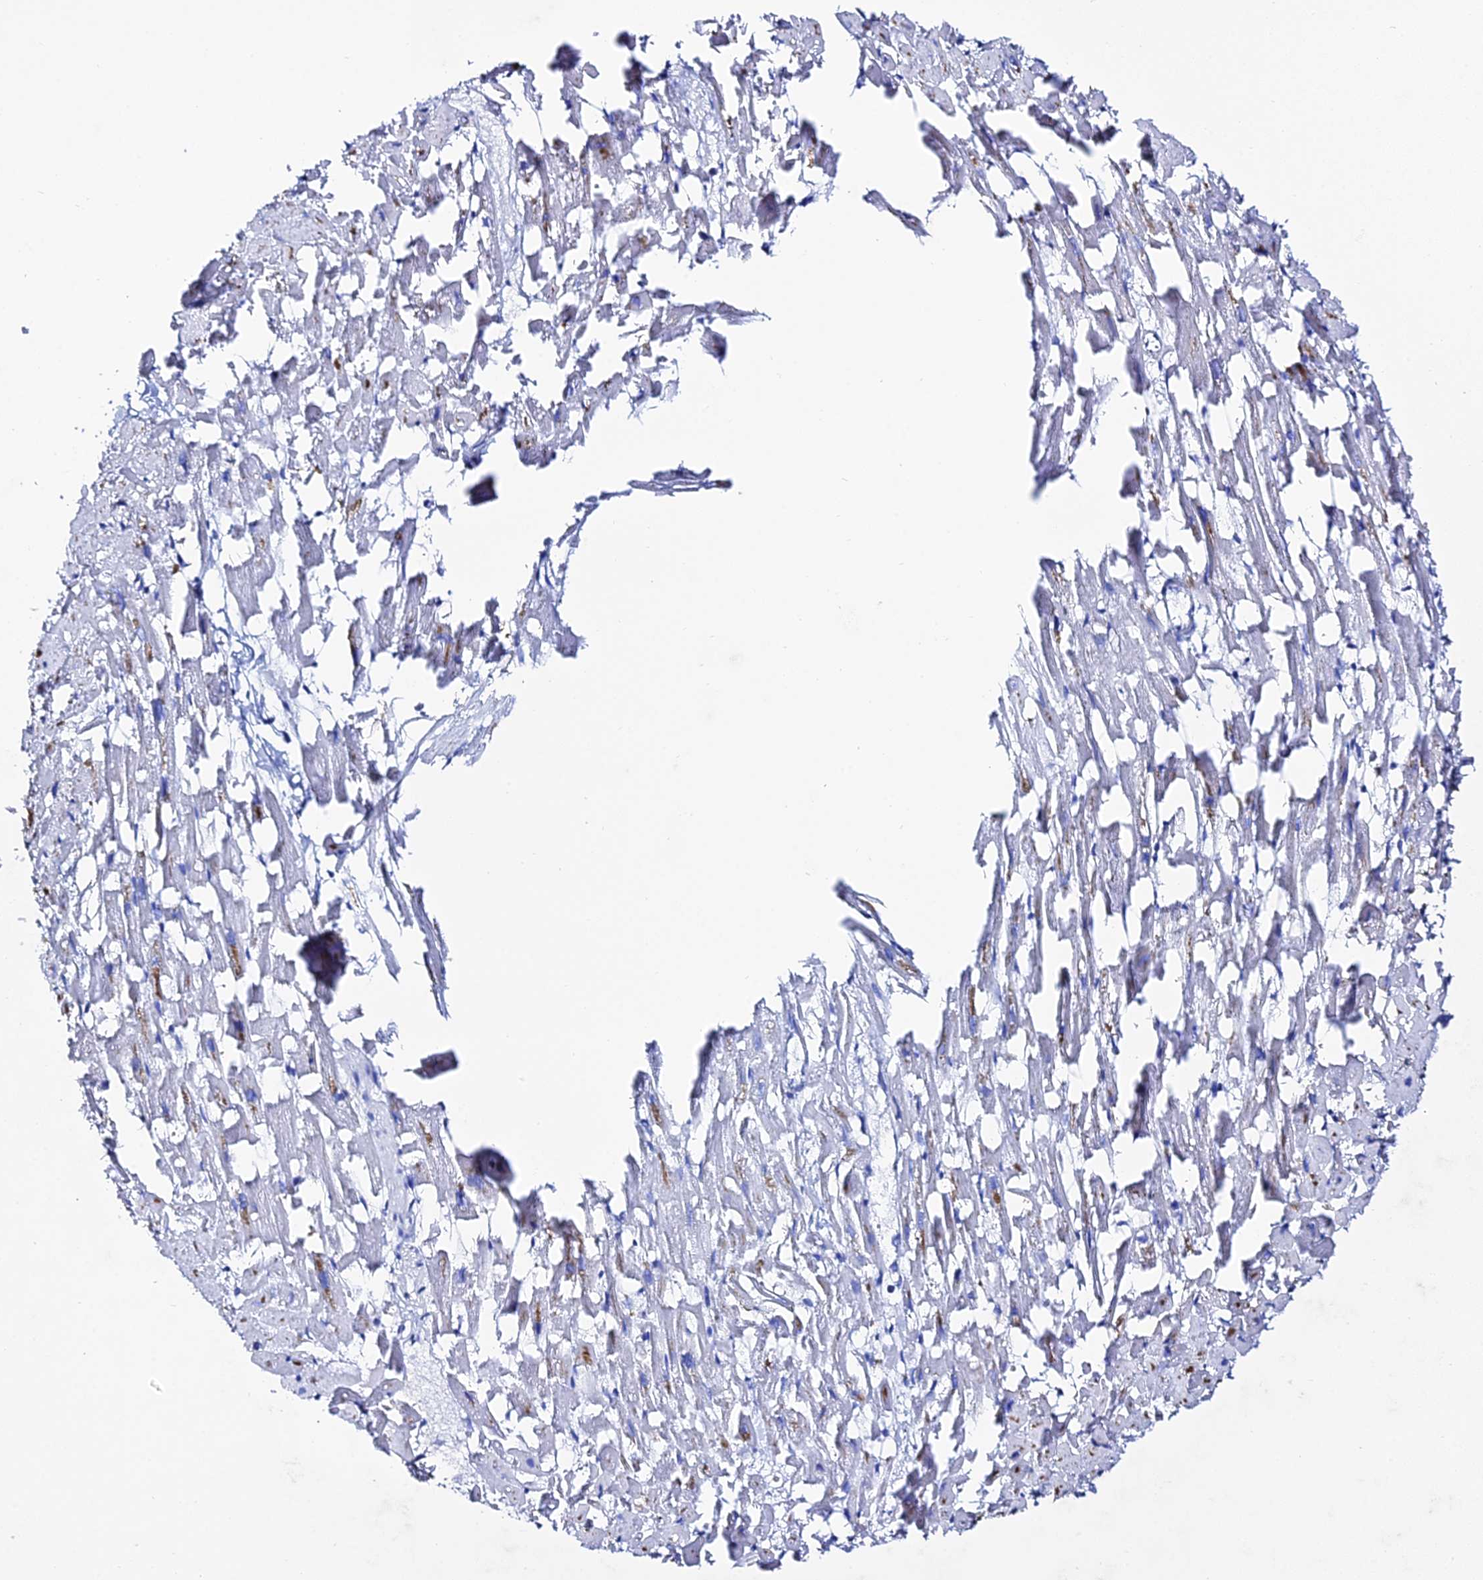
{"staining": {"intensity": "negative", "quantity": "none", "location": "none"}, "tissue": "heart muscle", "cell_type": "Cardiomyocytes", "image_type": "normal", "snomed": [{"axis": "morphology", "description": "Normal tissue, NOS"}, {"axis": "topography", "description": "Heart"}], "caption": "The immunohistochemistry (IHC) micrograph has no significant expression in cardiomyocytes of heart muscle.", "gene": "POFUT2", "patient": {"sex": "female", "age": 64}}